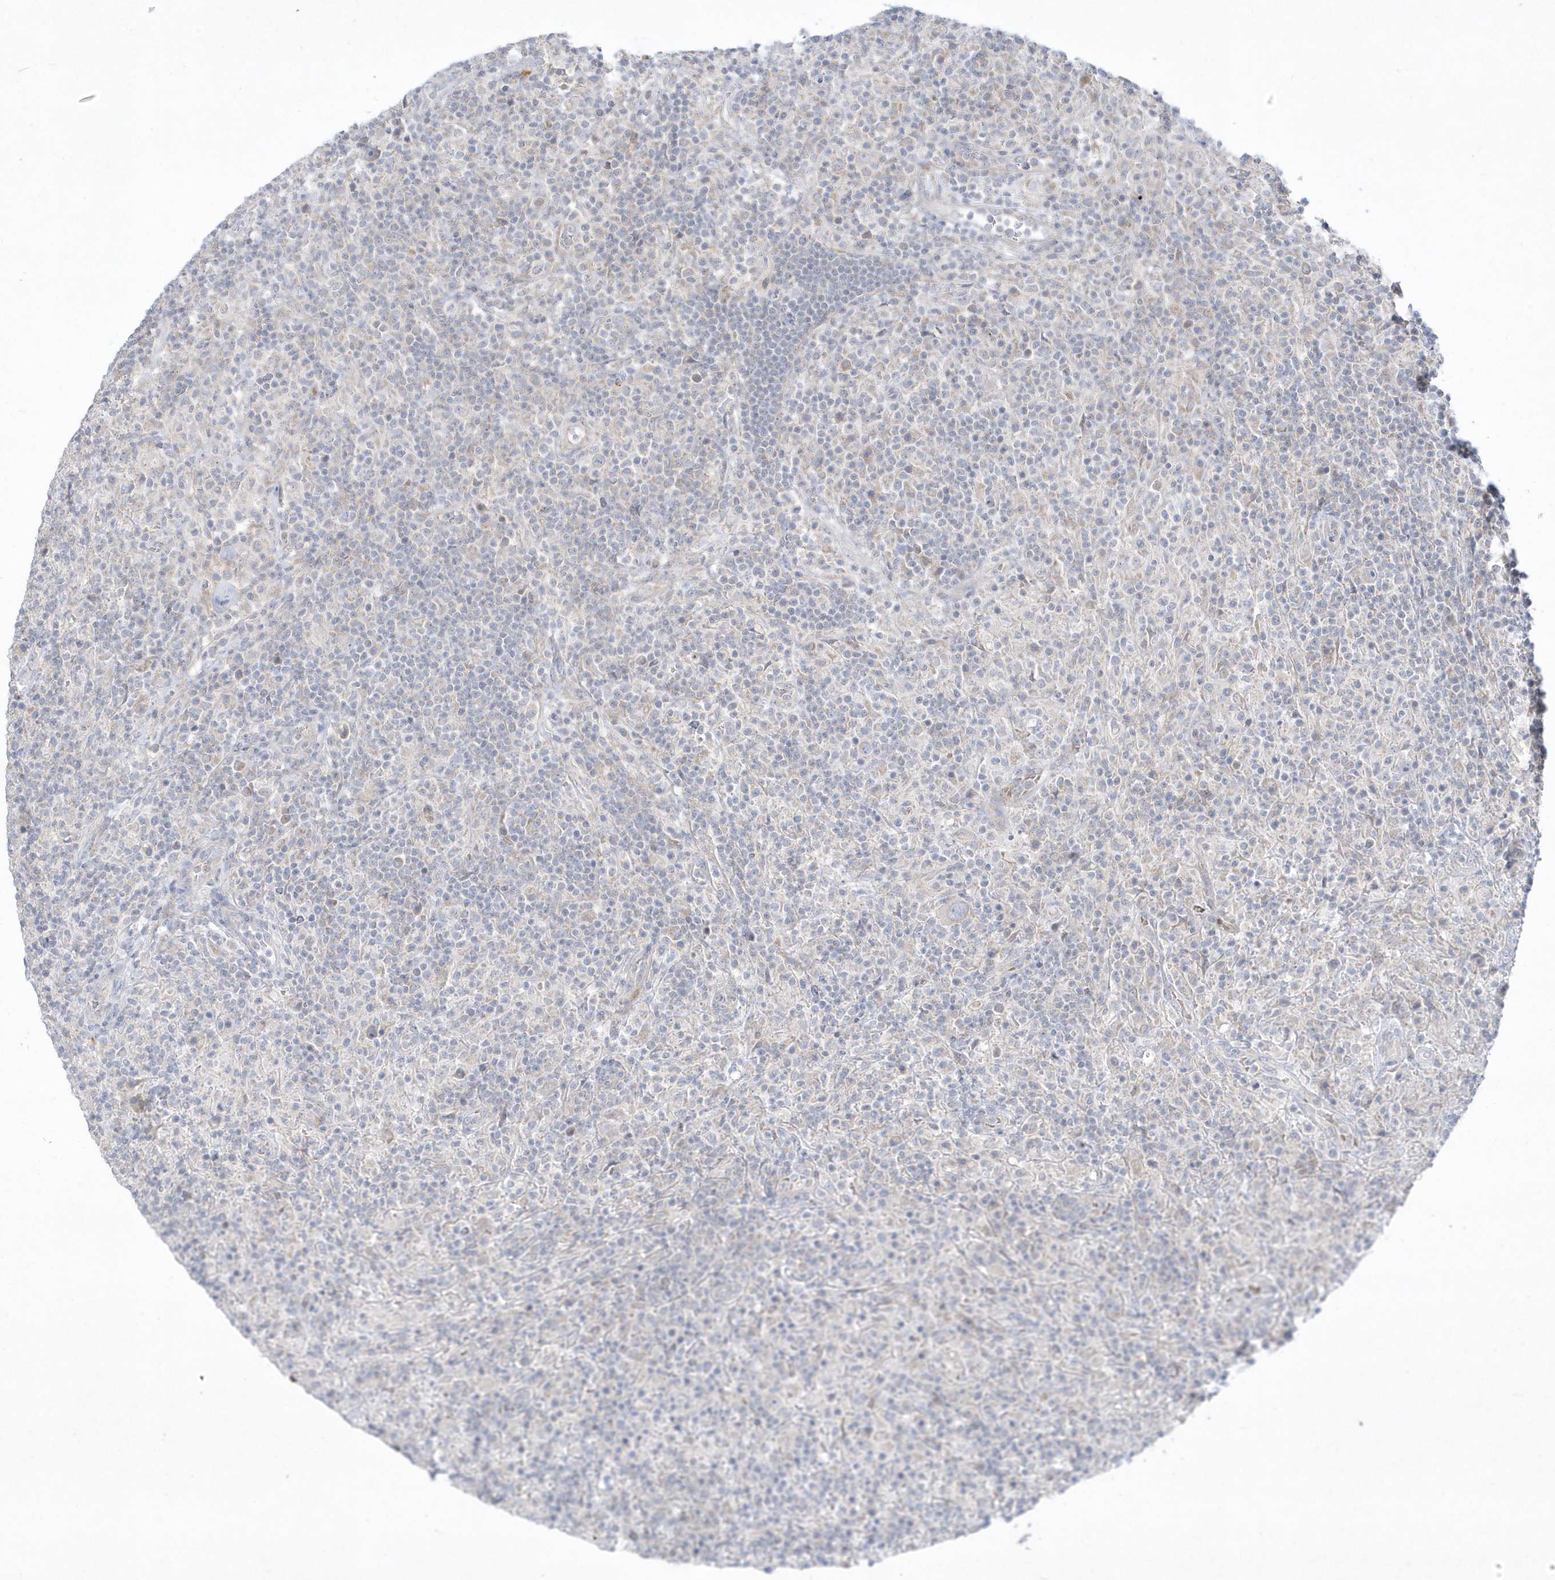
{"staining": {"intensity": "negative", "quantity": "none", "location": "none"}, "tissue": "lymphoma", "cell_type": "Tumor cells", "image_type": "cancer", "snomed": [{"axis": "morphology", "description": "Hodgkin's disease, NOS"}, {"axis": "topography", "description": "Lymph node"}], "caption": "Human Hodgkin's disease stained for a protein using immunohistochemistry (IHC) shows no positivity in tumor cells.", "gene": "LARS1", "patient": {"sex": "male", "age": 70}}